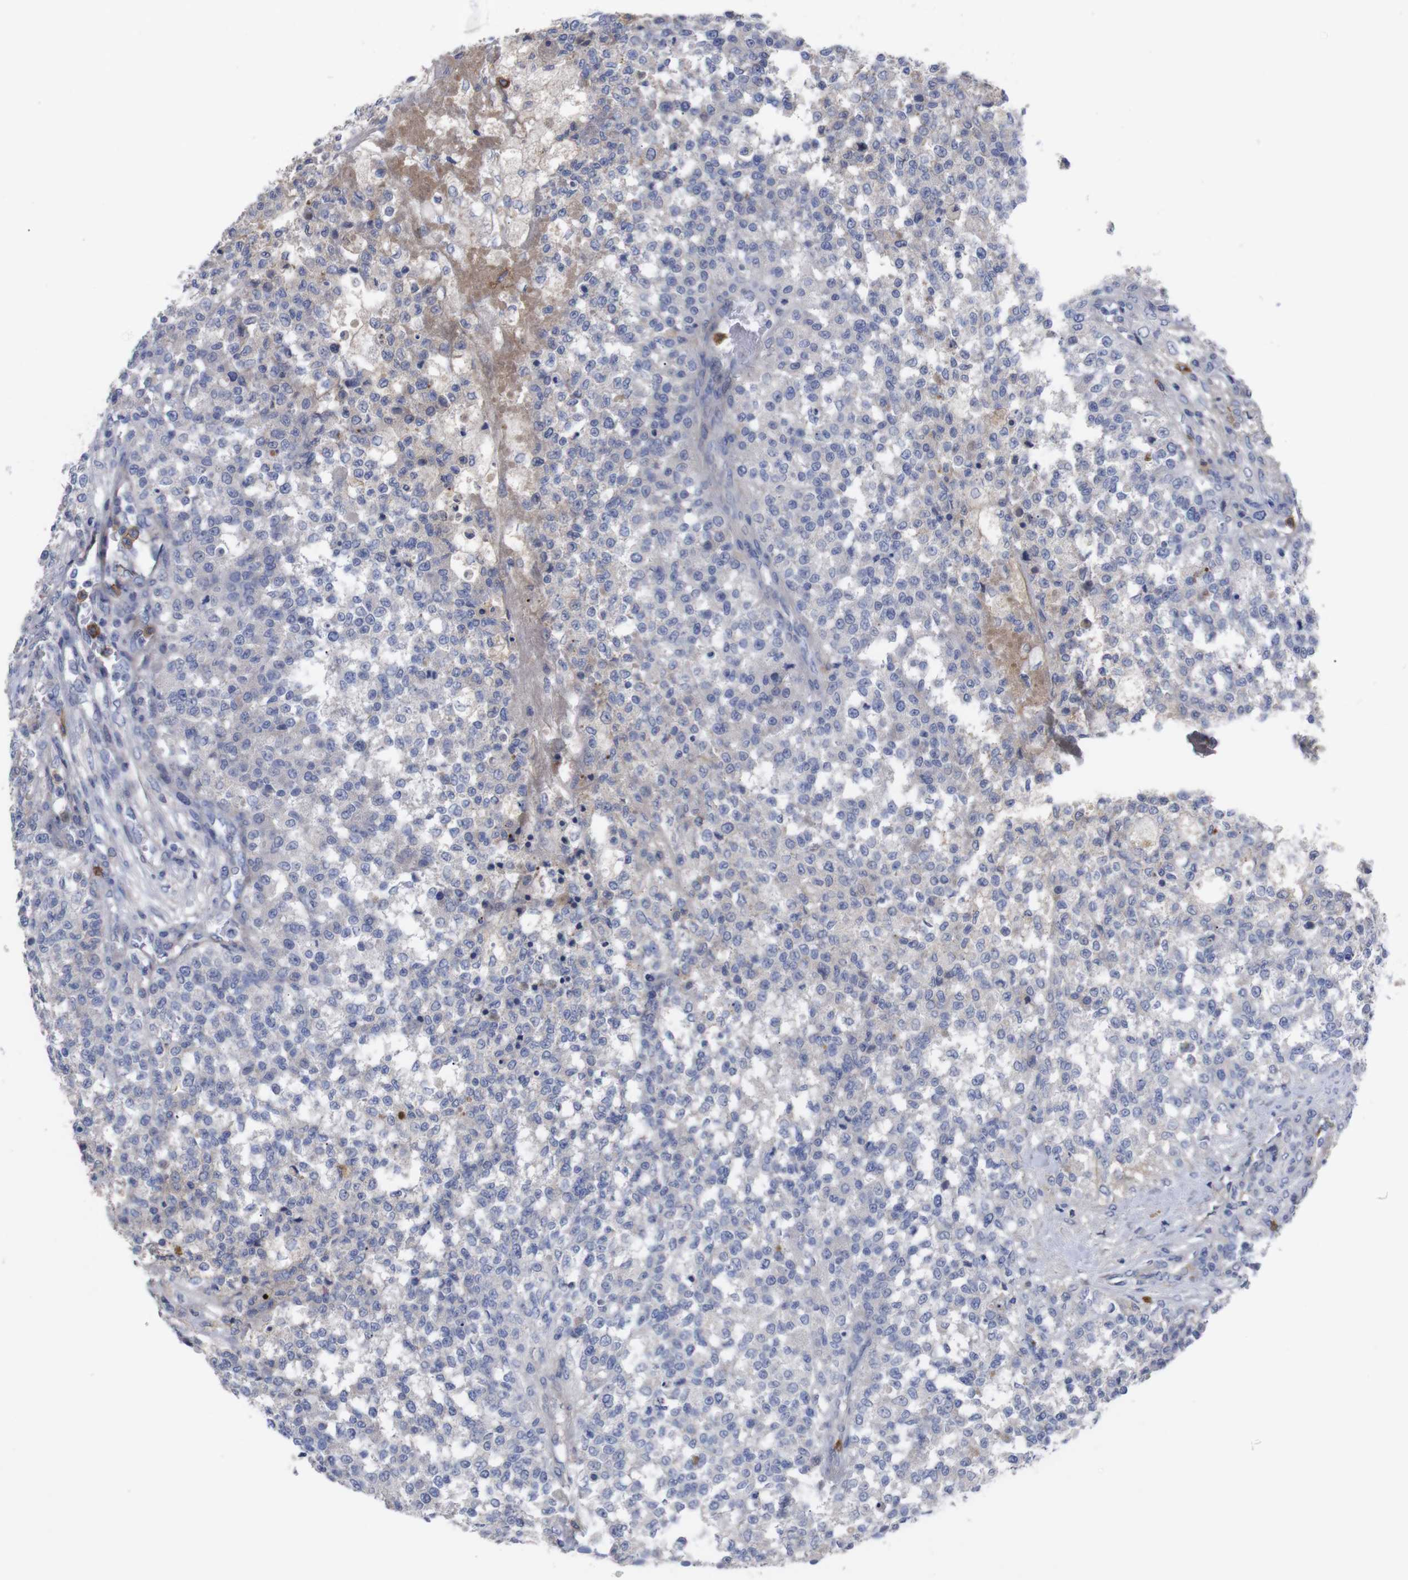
{"staining": {"intensity": "negative", "quantity": "none", "location": "none"}, "tissue": "testis cancer", "cell_type": "Tumor cells", "image_type": "cancer", "snomed": [{"axis": "morphology", "description": "Seminoma, NOS"}, {"axis": "topography", "description": "Testis"}], "caption": "Immunohistochemistry (IHC) of human testis seminoma demonstrates no staining in tumor cells.", "gene": "C5AR1", "patient": {"sex": "male", "age": 59}}